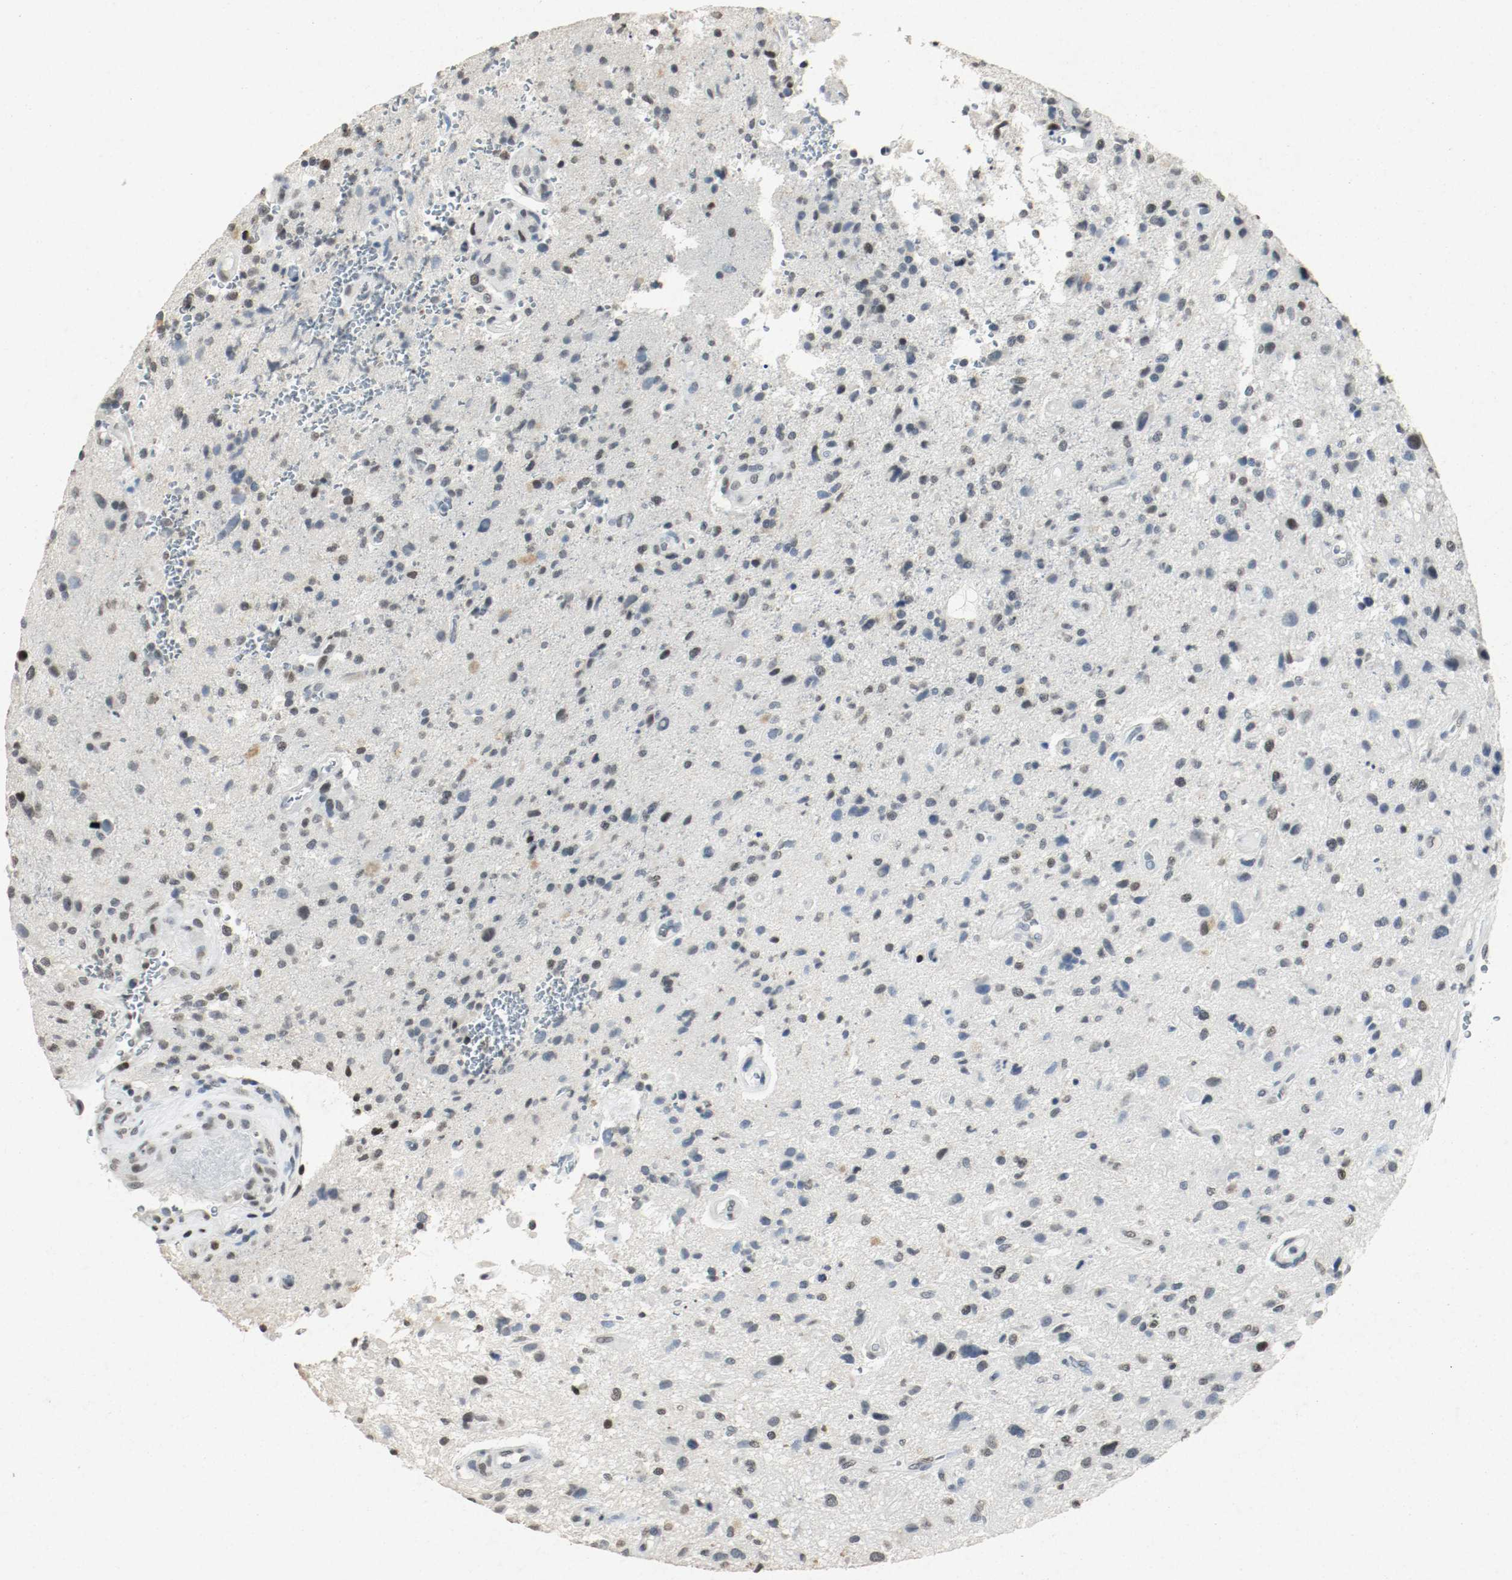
{"staining": {"intensity": "moderate", "quantity": "25%-75%", "location": "nuclear"}, "tissue": "glioma", "cell_type": "Tumor cells", "image_type": "cancer", "snomed": [{"axis": "morphology", "description": "Normal tissue, NOS"}, {"axis": "morphology", "description": "Glioma, malignant, High grade"}, {"axis": "topography", "description": "Cerebral cortex"}], "caption": "A high-resolution photomicrograph shows immunohistochemistry (IHC) staining of glioma, which exhibits moderate nuclear positivity in approximately 25%-75% of tumor cells.", "gene": "DNMT1", "patient": {"sex": "male", "age": 75}}